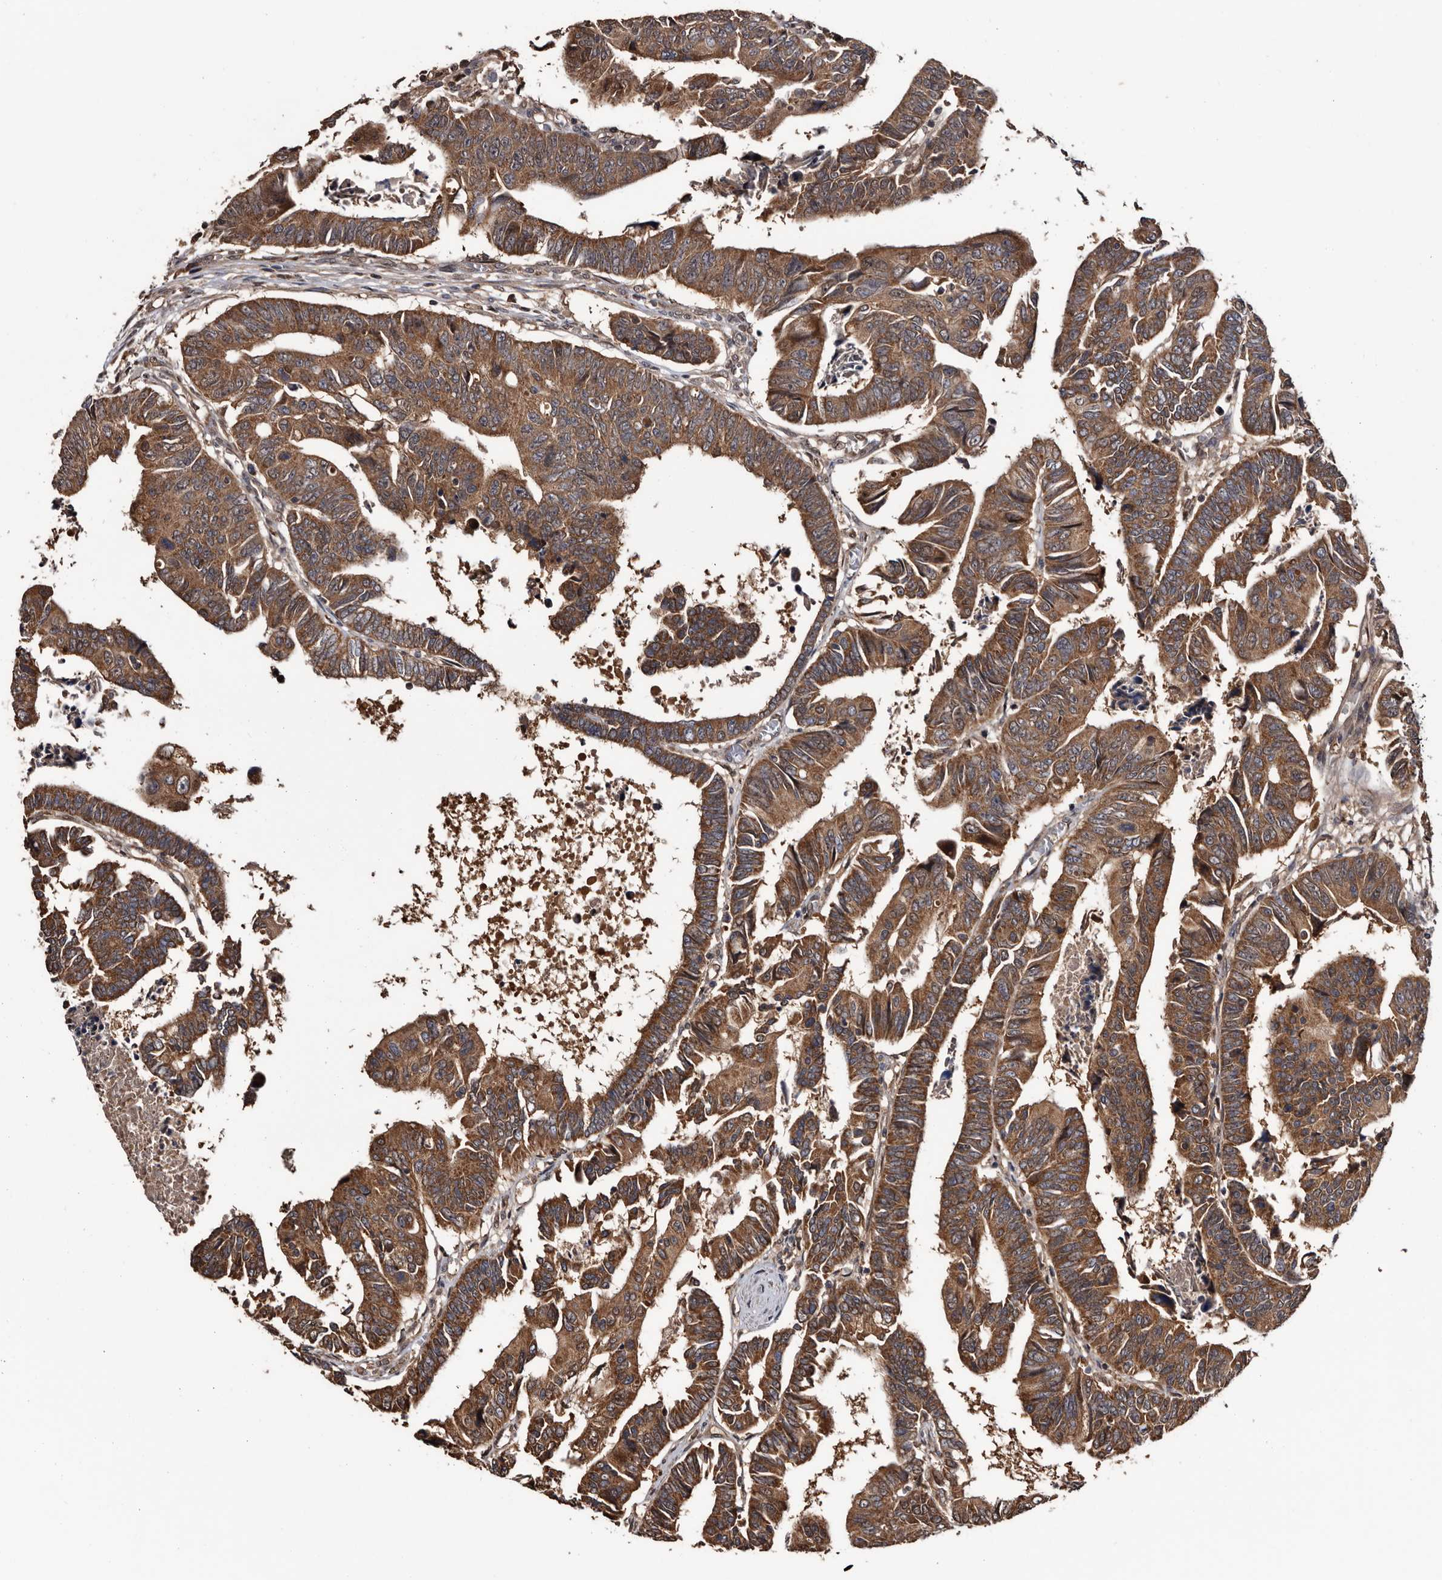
{"staining": {"intensity": "moderate", "quantity": ">75%", "location": "cytoplasmic/membranous"}, "tissue": "colorectal cancer", "cell_type": "Tumor cells", "image_type": "cancer", "snomed": [{"axis": "morphology", "description": "Adenocarcinoma, NOS"}, {"axis": "topography", "description": "Rectum"}], "caption": "IHC (DAB (3,3'-diaminobenzidine)) staining of human colorectal adenocarcinoma exhibits moderate cytoplasmic/membranous protein positivity in about >75% of tumor cells.", "gene": "TTI2", "patient": {"sex": "female", "age": 65}}